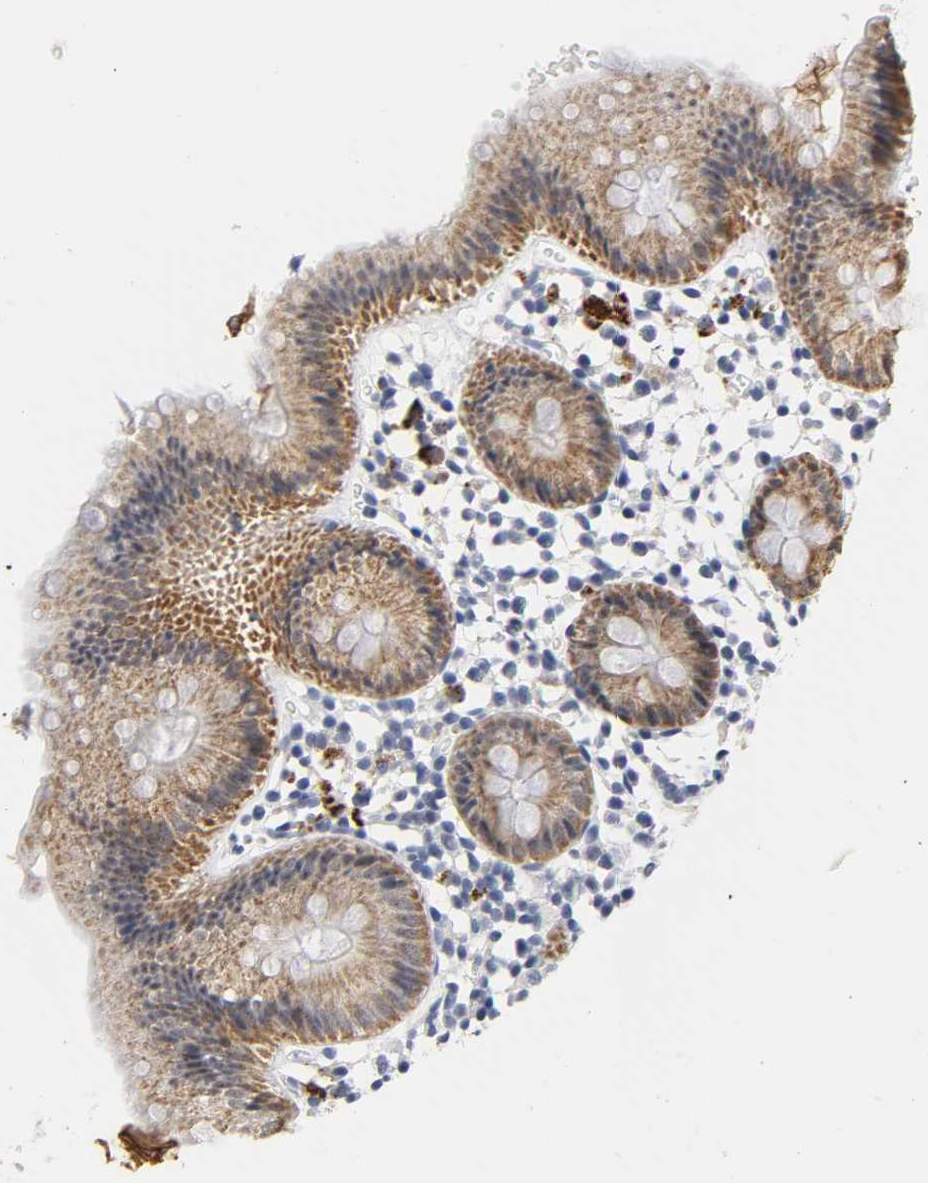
{"staining": {"intensity": "negative", "quantity": "none", "location": "none"}, "tissue": "colon", "cell_type": "Endothelial cells", "image_type": "normal", "snomed": [{"axis": "morphology", "description": "Normal tissue, NOS"}, {"axis": "topography", "description": "Colon"}], "caption": "Immunohistochemical staining of unremarkable human colon reveals no significant positivity in endothelial cells.", "gene": "GRHL2", "patient": {"sex": "male", "age": 14}}